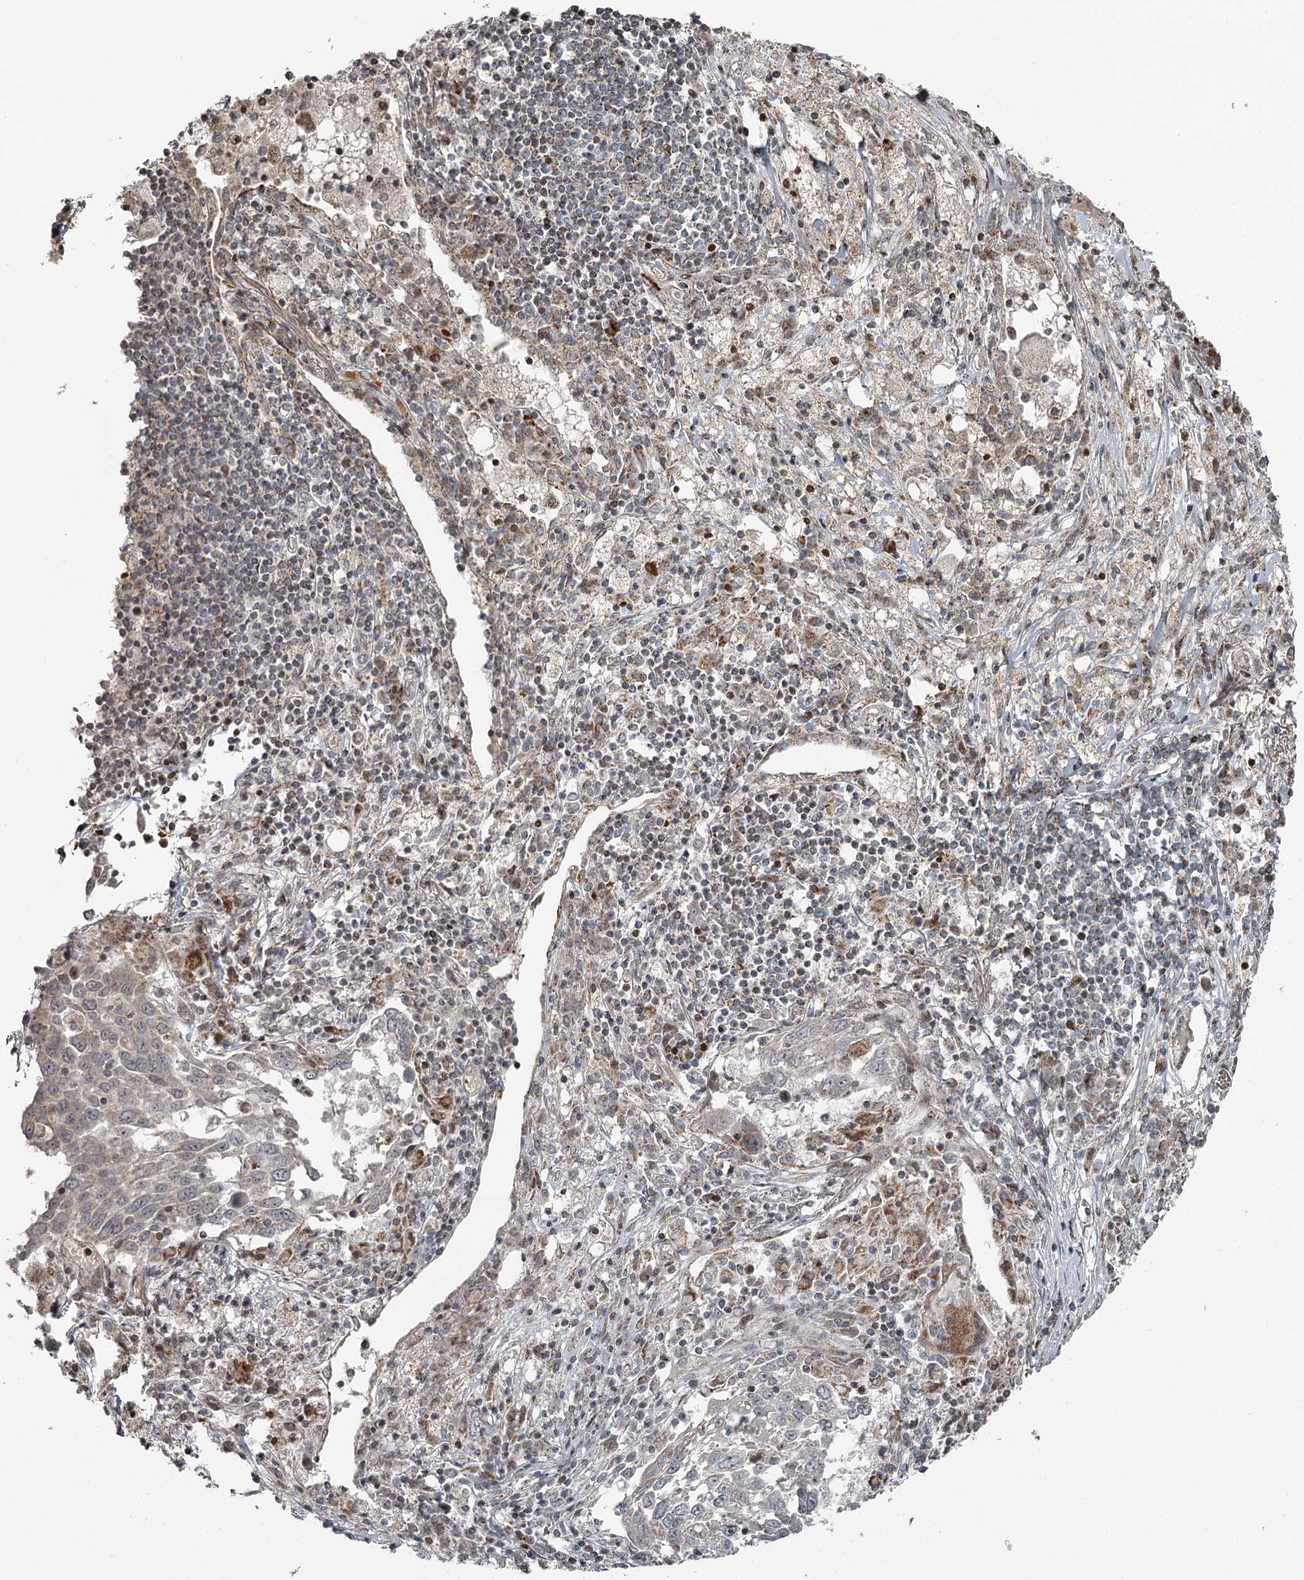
{"staining": {"intensity": "negative", "quantity": "none", "location": "none"}, "tissue": "lung cancer", "cell_type": "Tumor cells", "image_type": "cancer", "snomed": [{"axis": "morphology", "description": "Squamous cell carcinoma, NOS"}, {"axis": "topography", "description": "Lung"}], "caption": "An IHC histopathology image of lung squamous cell carcinoma is shown. There is no staining in tumor cells of lung squamous cell carcinoma.", "gene": "RASSF8", "patient": {"sex": "male", "age": 65}}